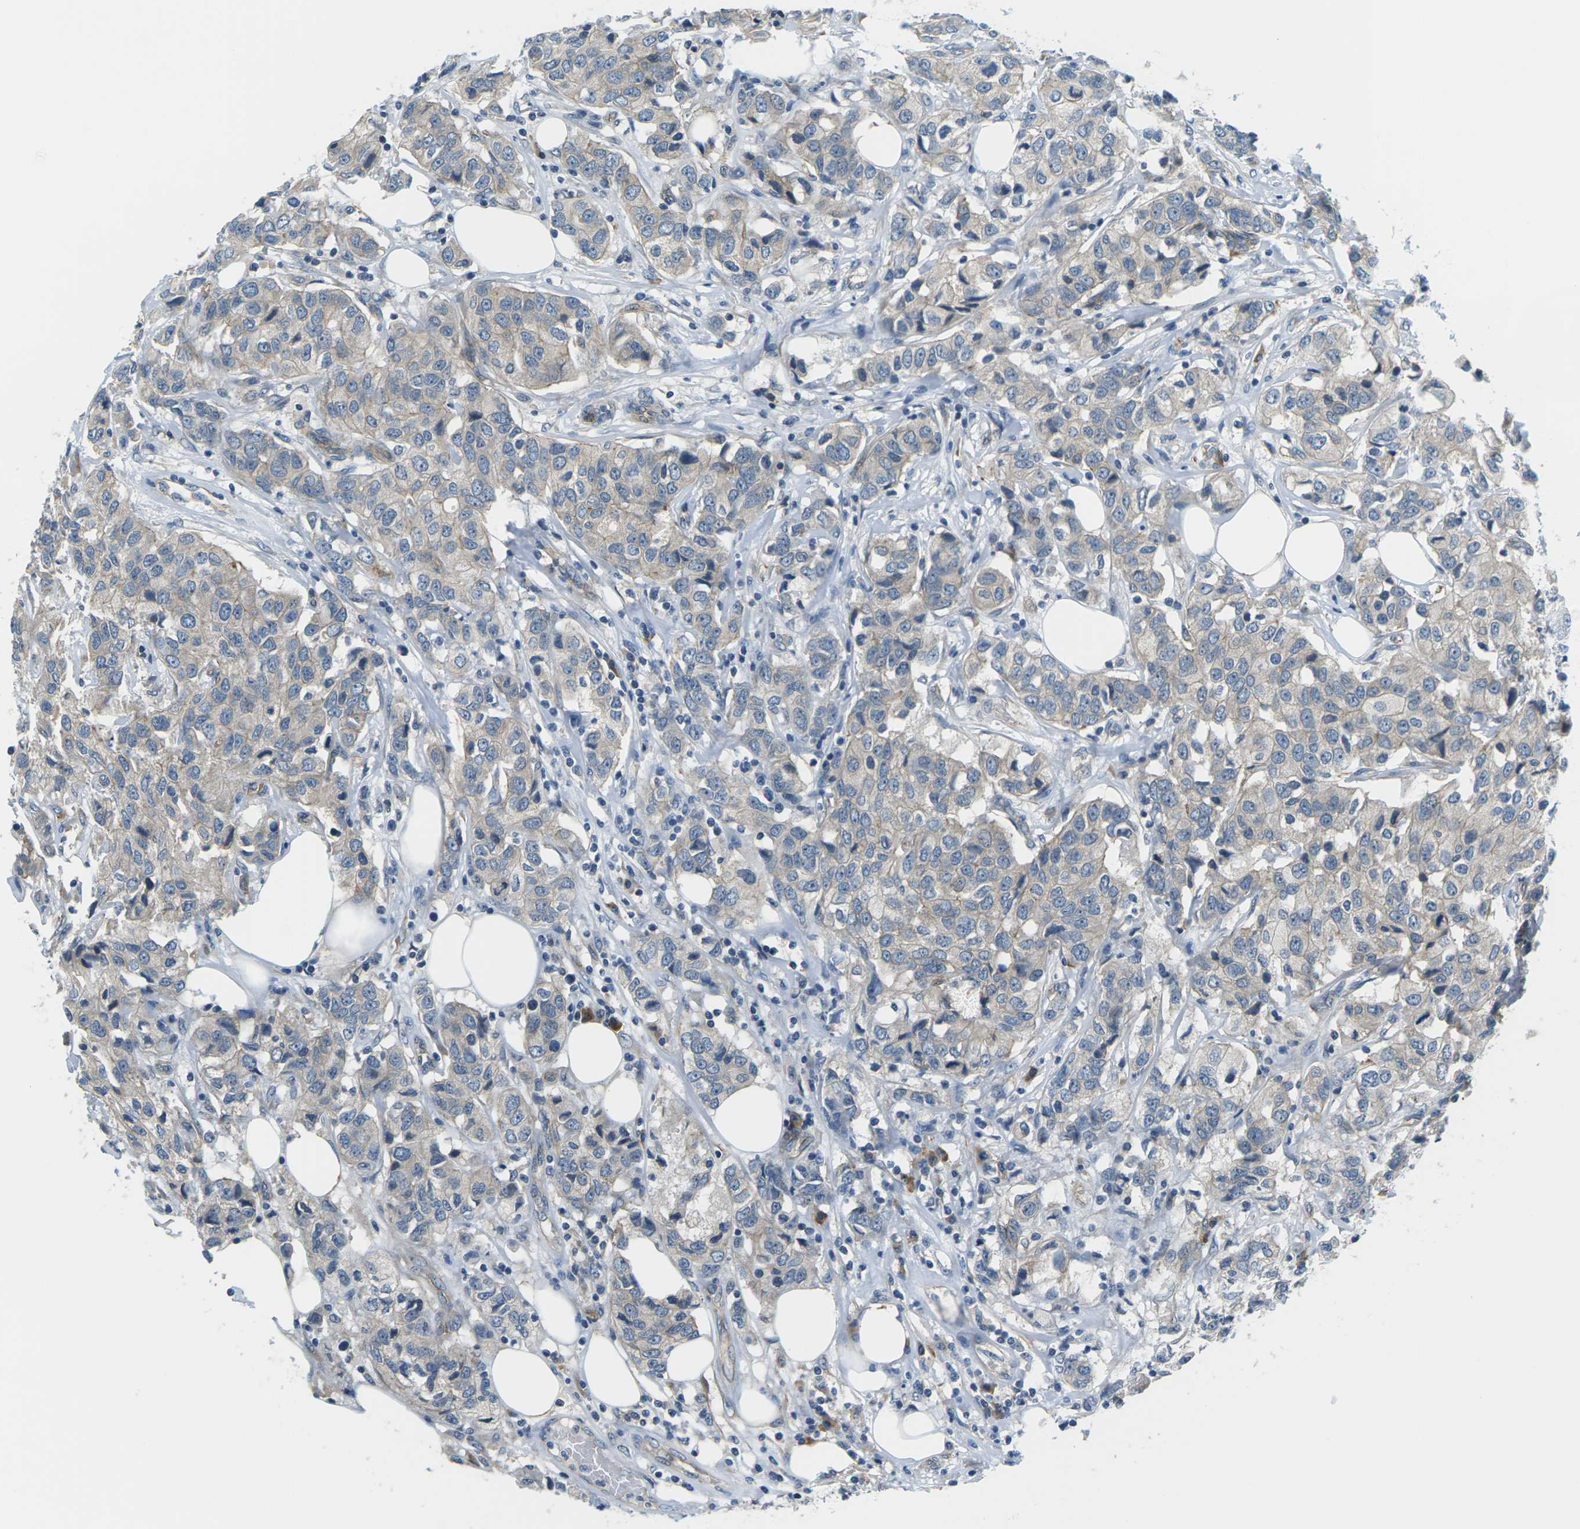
{"staining": {"intensity": "weak", "quantity": "25%-75%", "location": "cytoplasmic/membranous"}, "tissue": "breast cancer", "cell_type": "Tumor cells", "image_type": "cancer", "snomed": [{"axis": "morphology", "description": "Duct carcinoma"}, {"axis": "topography", "description": "Breast"}], "caption": "Tumor cells show low levels of weak cytoplasmic/membranous positivity in about 25%-75% of cells in human breast infiltrating ductal carcinoma. Using DAB (3,3'-diaminobenzidine) (brown) and hematoxylin (blue) stains, captured at high magnification using brightfield microscopy.", "gene": "SLC13A3", "patient": {"sex": "female", "age": 80}}